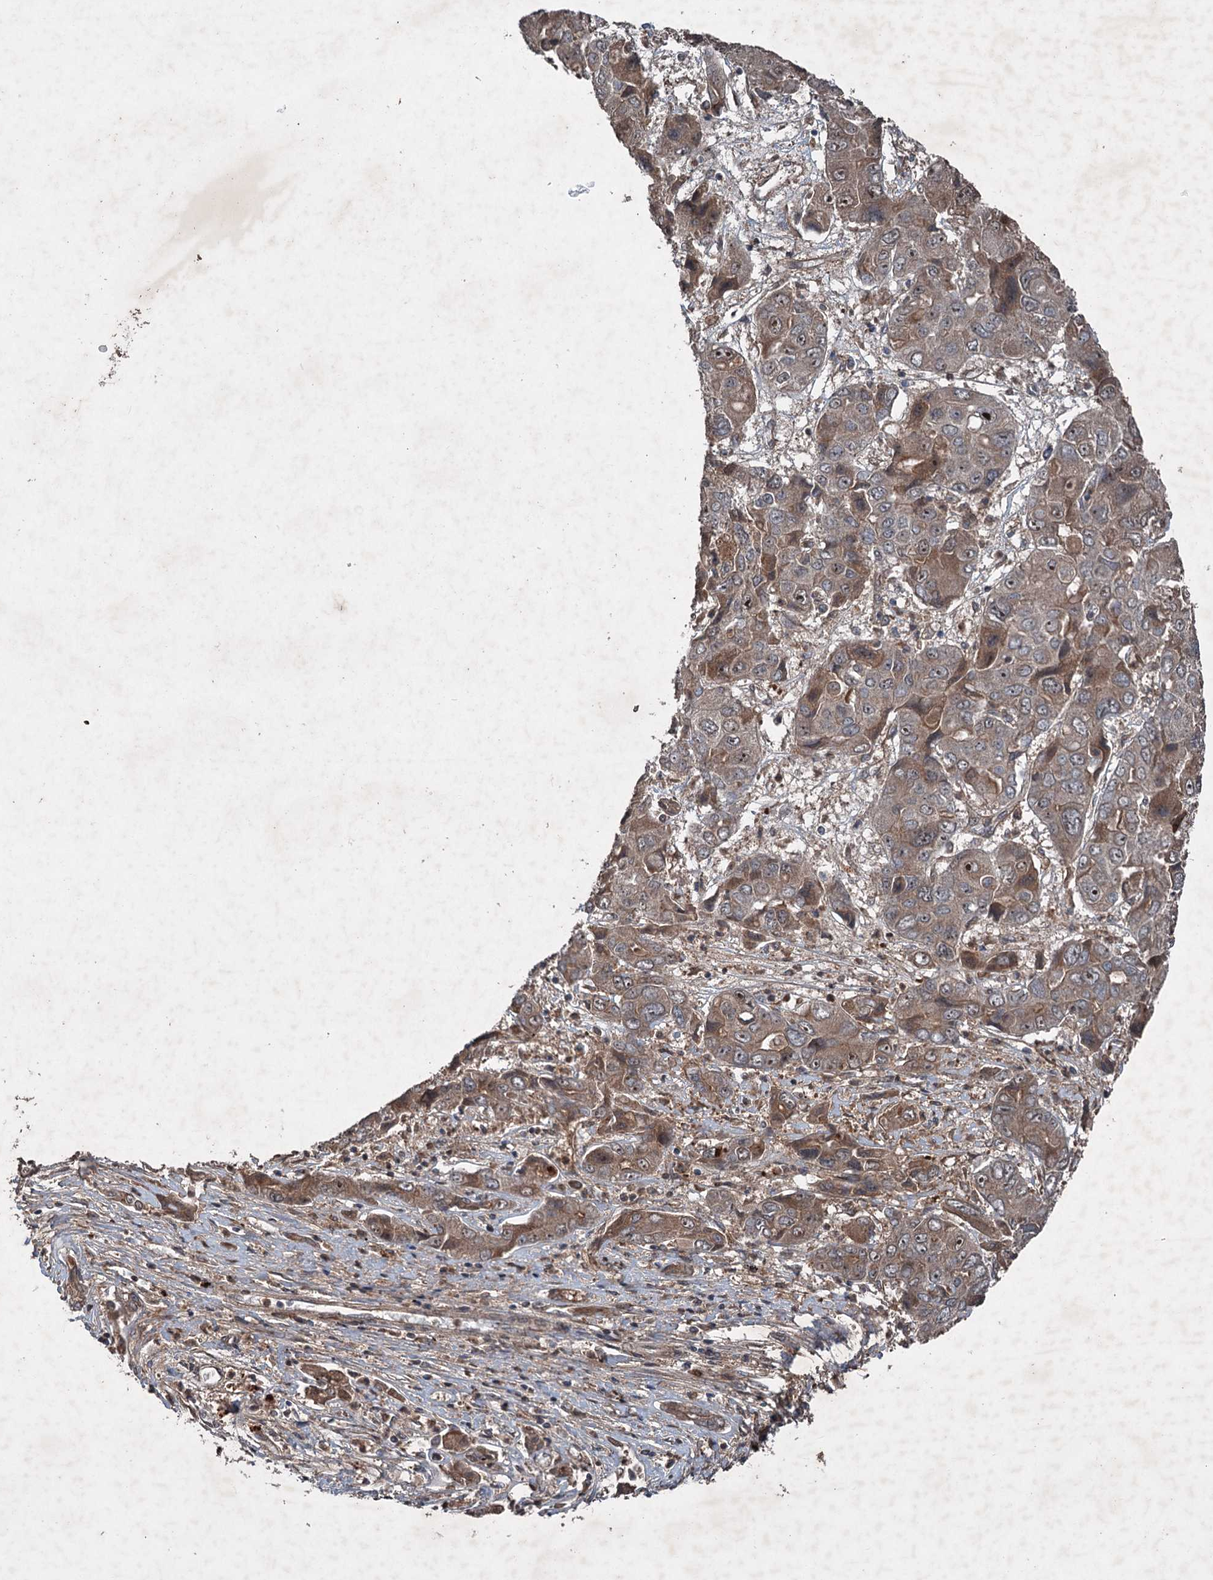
{"staining": {"intensity": "moderate", "quantity": "25%-75%", "location": "cytoplasmic/membranous,nuclear"}, "tissue": "liver cancer", "cell_type": "Tumor cells", "image_type": "cancer", "snomed": [{"axis": "morphology", "description": "Cholangiocarcinoma"}, {"axis": "topography", "description": "Liver"}], "caption": "Liver cancer was stained to show a protein in brown. There is medium levels of moderate cytoplasmic/membranous and nuclear positivity in about 25%-75% of tumor cells. The protein of interest is shown in brown color, while the nuclei are stained blue.", "gene": "ALAS1", "patient": {"sex": "male", "age": 67}}